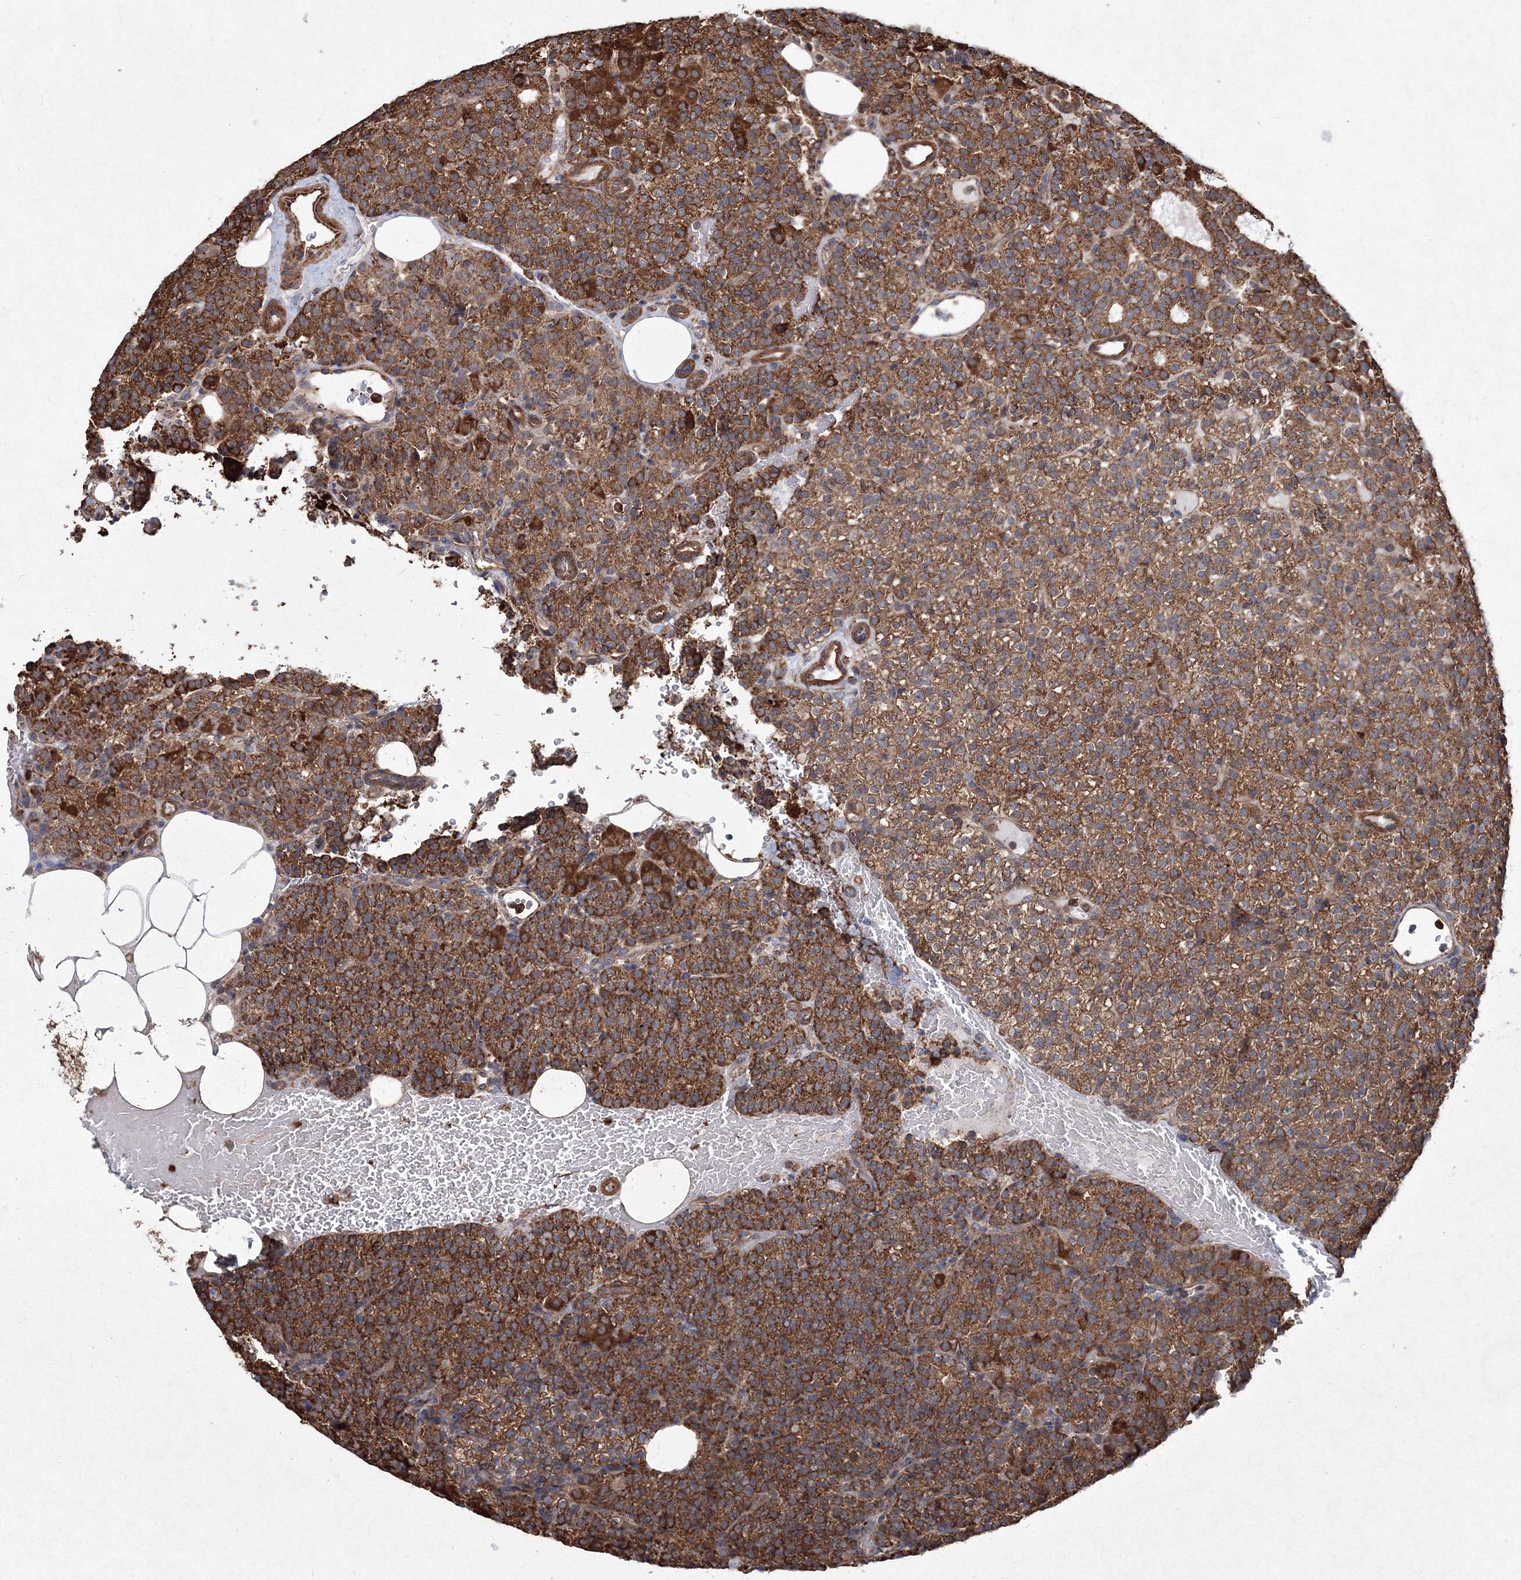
{"staining": {"intensity": "strong", "quantity": ">75%", "location": "cytoplasmic/membranous"}, "tissue": "parathyroid gland", "cell_type": "Glandular cells", "image_type": "normal", "snomed": [{"axis": "morphology", "description": "Normal tissue, NOS"}, {"axis": "topography", "description": "Parathyroid gland"}], "caption": "Protein staining by immunohistochemistry exhibits strong cytoplasmic/membranous expression in about >75% of glandular cells in benign parathyroid gland.", "gene": "TMEM139", "patient": {"sex": "female", "age": 48}}